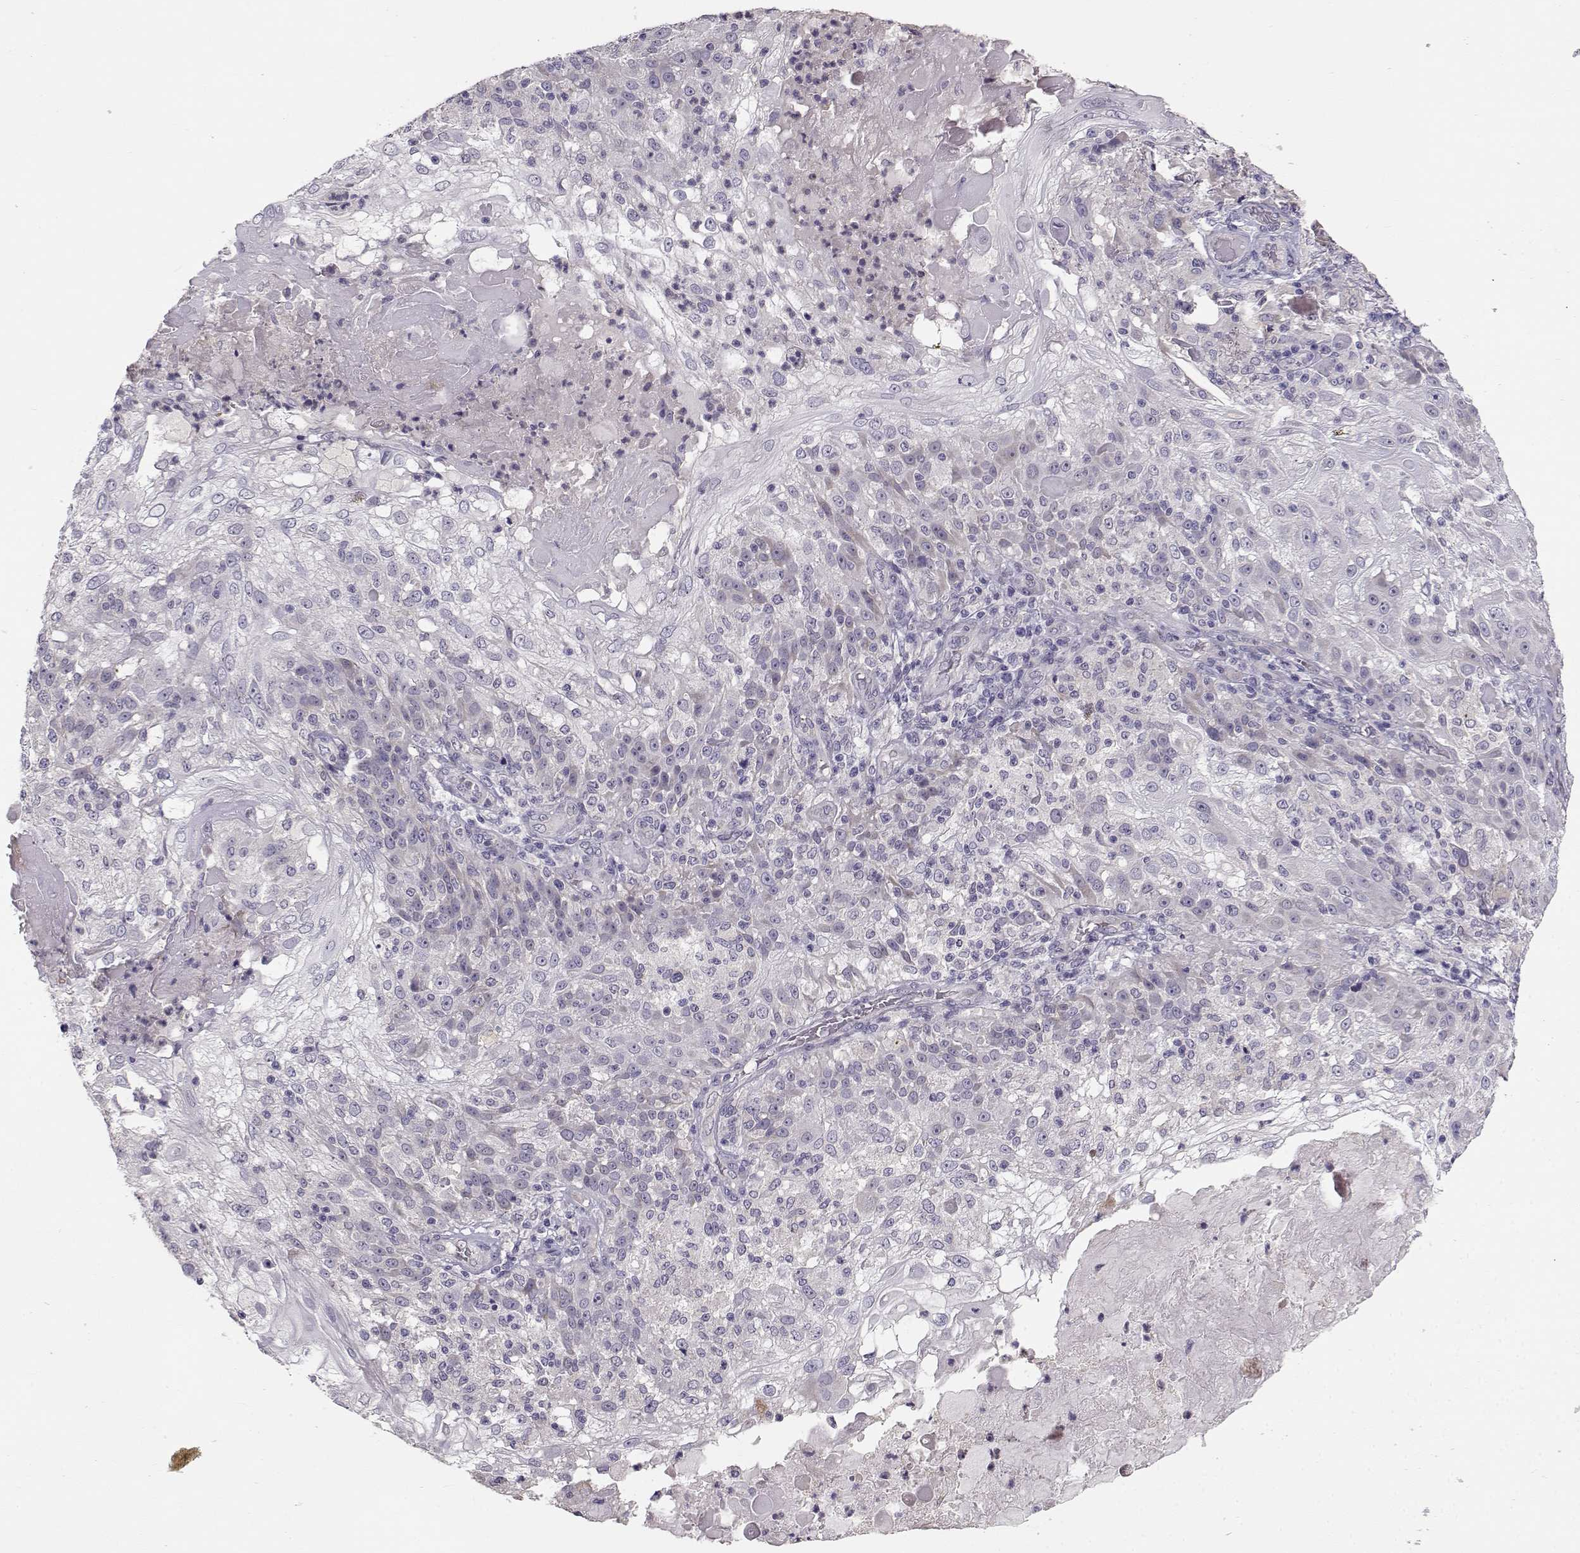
{"staining": {"intensity": "negative", "quantity": "none", "location": "none"}, "tissue": "skin cancer", "cell_type": "Tumor cells", "image_type": "cancer", "snomed": [{"axis": "morphology", "description": "Normal tissue, NOS"}, {"axis": "morphology", "description": "Squamous cell carcinoma, NOS"}, {"axis": "topography", "description": "Skin"}], "caption": "High magnification brightfield microscopy of skin cancer (squamous cell carcinoma) stained with DAB (brown) and counterstained with hematoxylin (blue): tumor cells show no significant positivity.", "gene": "TMEM145", "patient": {"sex": "female", "age": 83}}